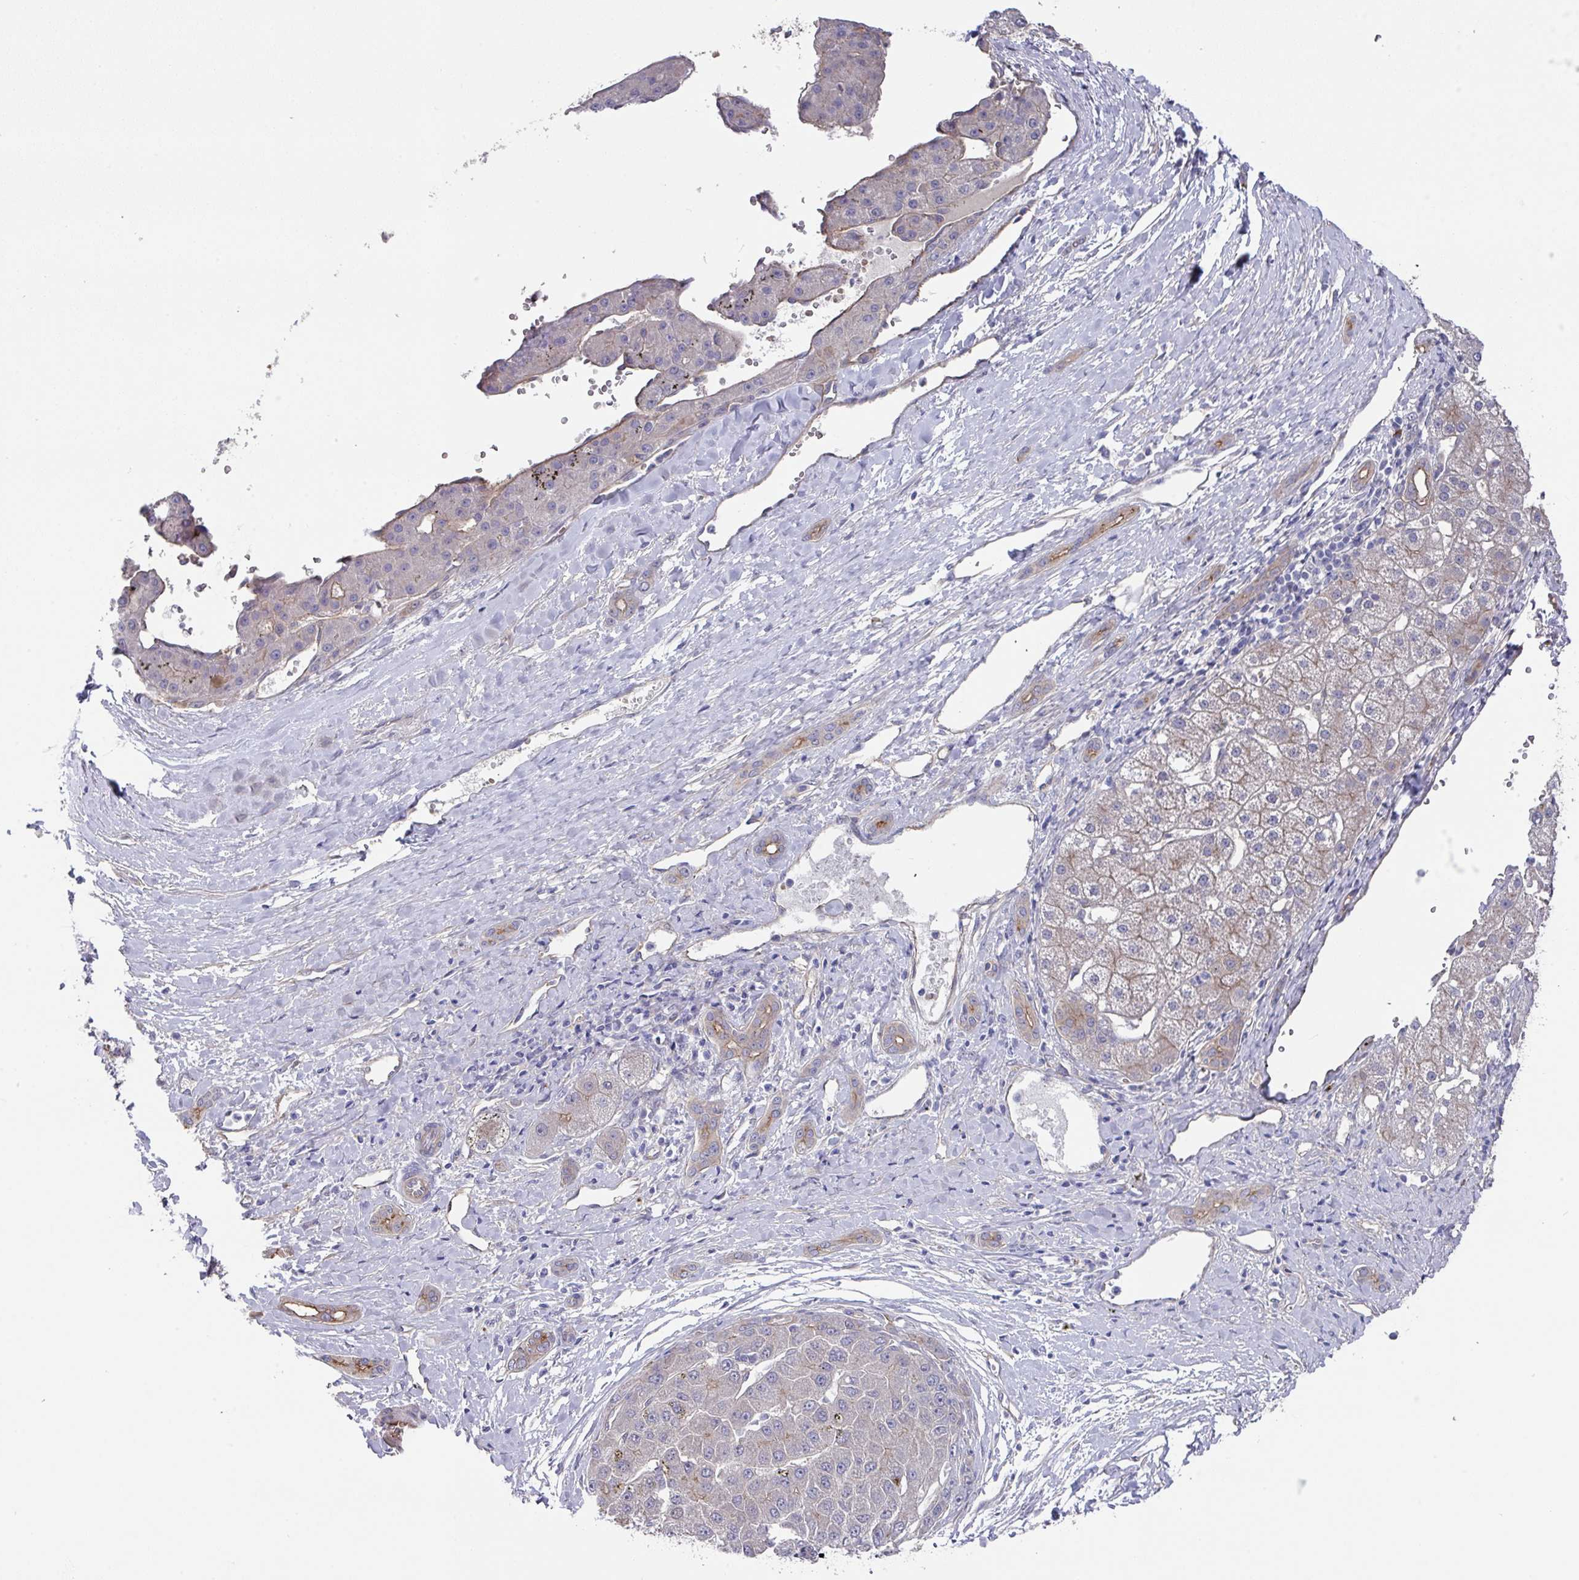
{"staining": {"intensity": "weak", "quantity": "<25%", "location": "cytoplasmic/membranous"}, "tissue": "liver cancer", "cell_type": "Tumor cells", "image_type": "cancer", "snomed": [{"axis": "morphology", "description": "Carcinoma, Hepatocellular, NOS"}, {"axis": "topography", "description": "Liver"}], "caption": "There is no significant expression in tumor cells of liver cancer. (DAB immunohistochemistry (IHC) visualized using brightfield microscopy, high magnification).", "gene": "PRR5", "patient": {"sex": "male", "age": 67}}